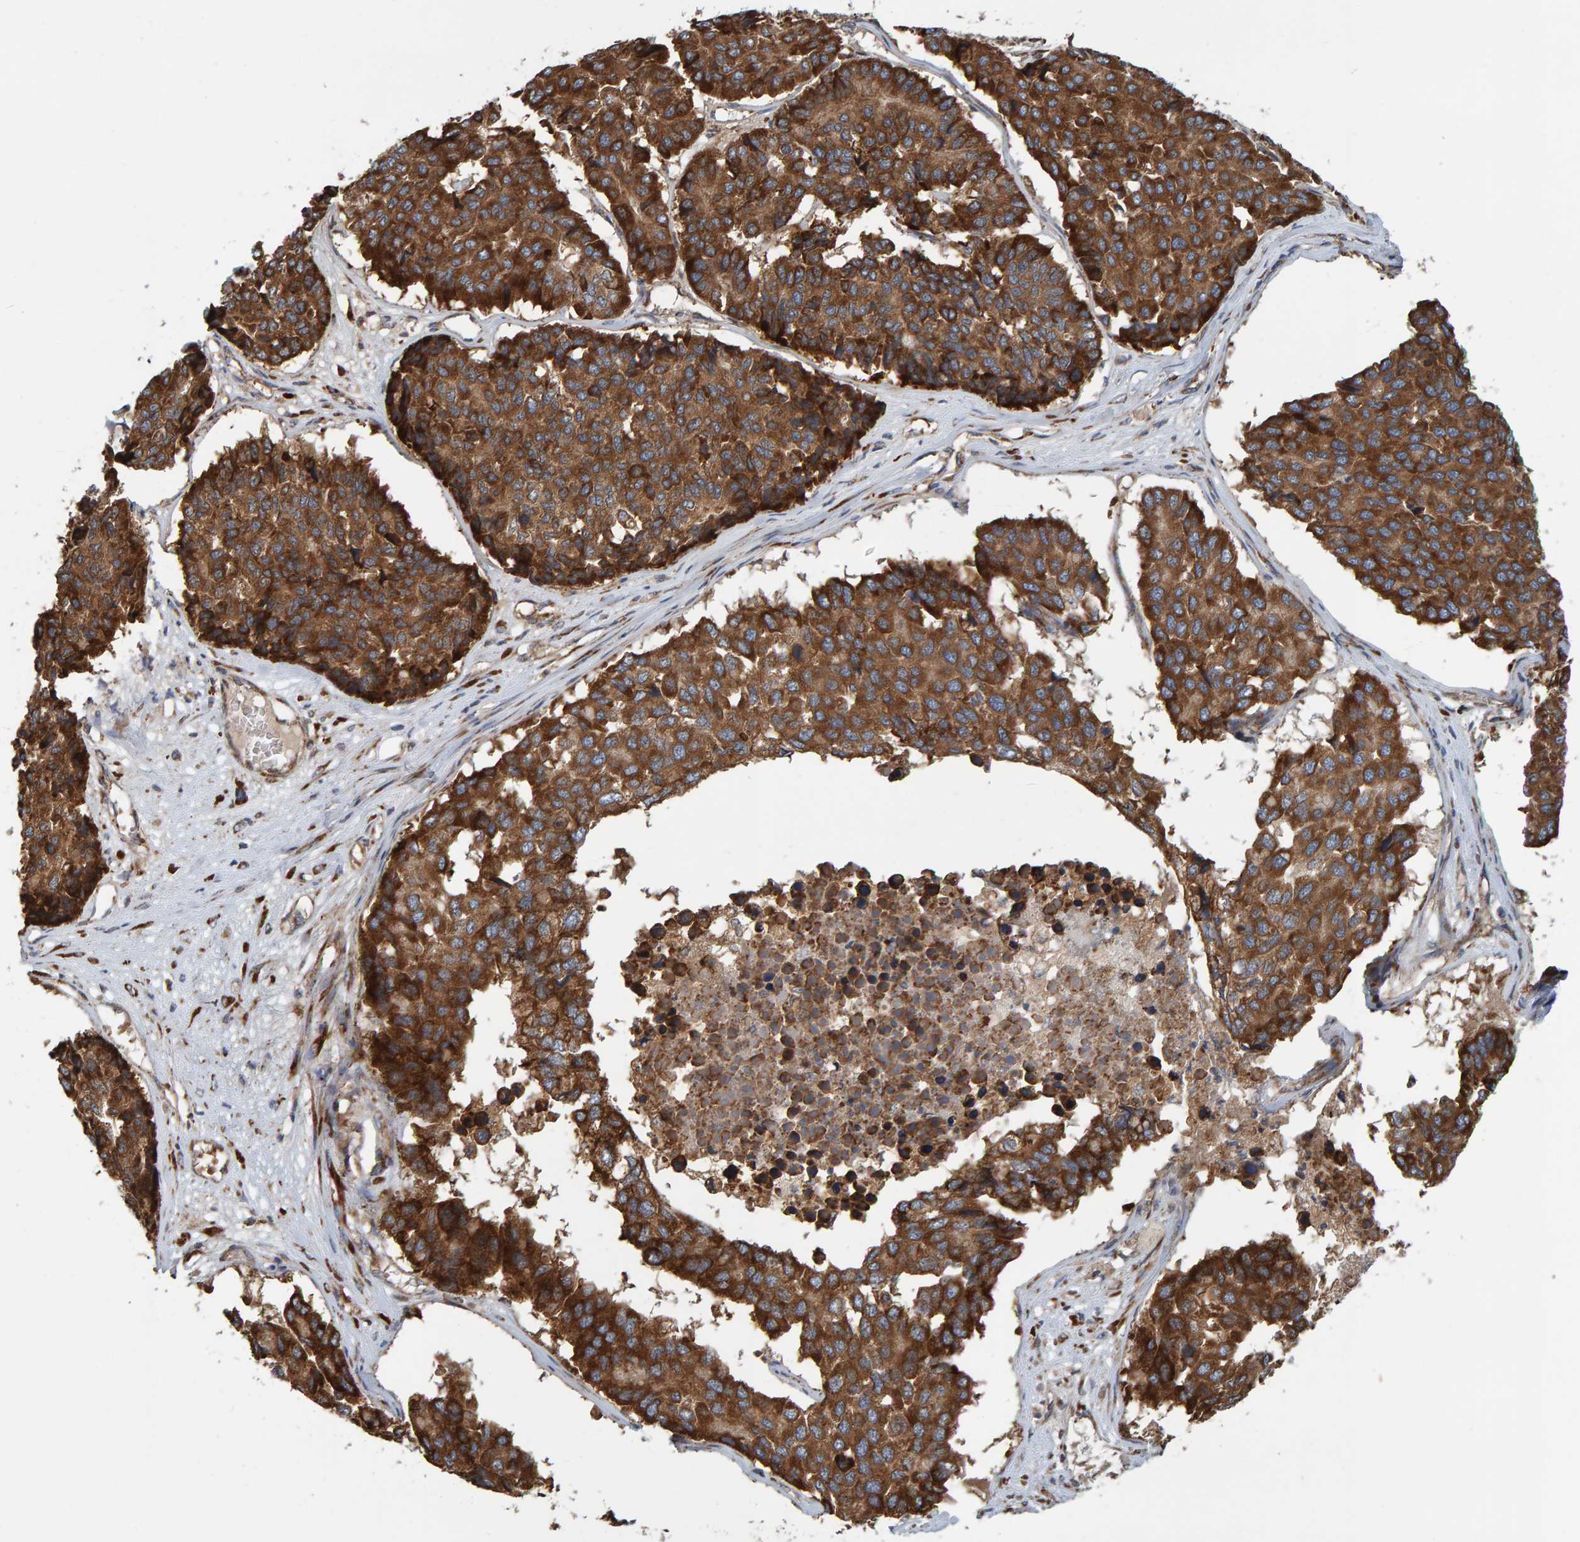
{"staining": {"intensity": "strong", "quantity": ">75%", "location": "cytoplasmic/membranous"}, "tissue": "pancreatic cancer", "cell_type": "Tumor cells", "image_type": "cancer", "snomed": [{"axis": "morphology", "description": "Adenocarcinoma, NOS"}, {"axis": "topography", "description": "Pancreas"}], "caption": "Adenocarcinoma (pancreatic) stained with a brown dye demonstrates strong cytoplasmic/membranous positive expression in about >75% of tumor cells.", "gene": "BAIAP2", "patient": {"sex": "male", "age": 50}}